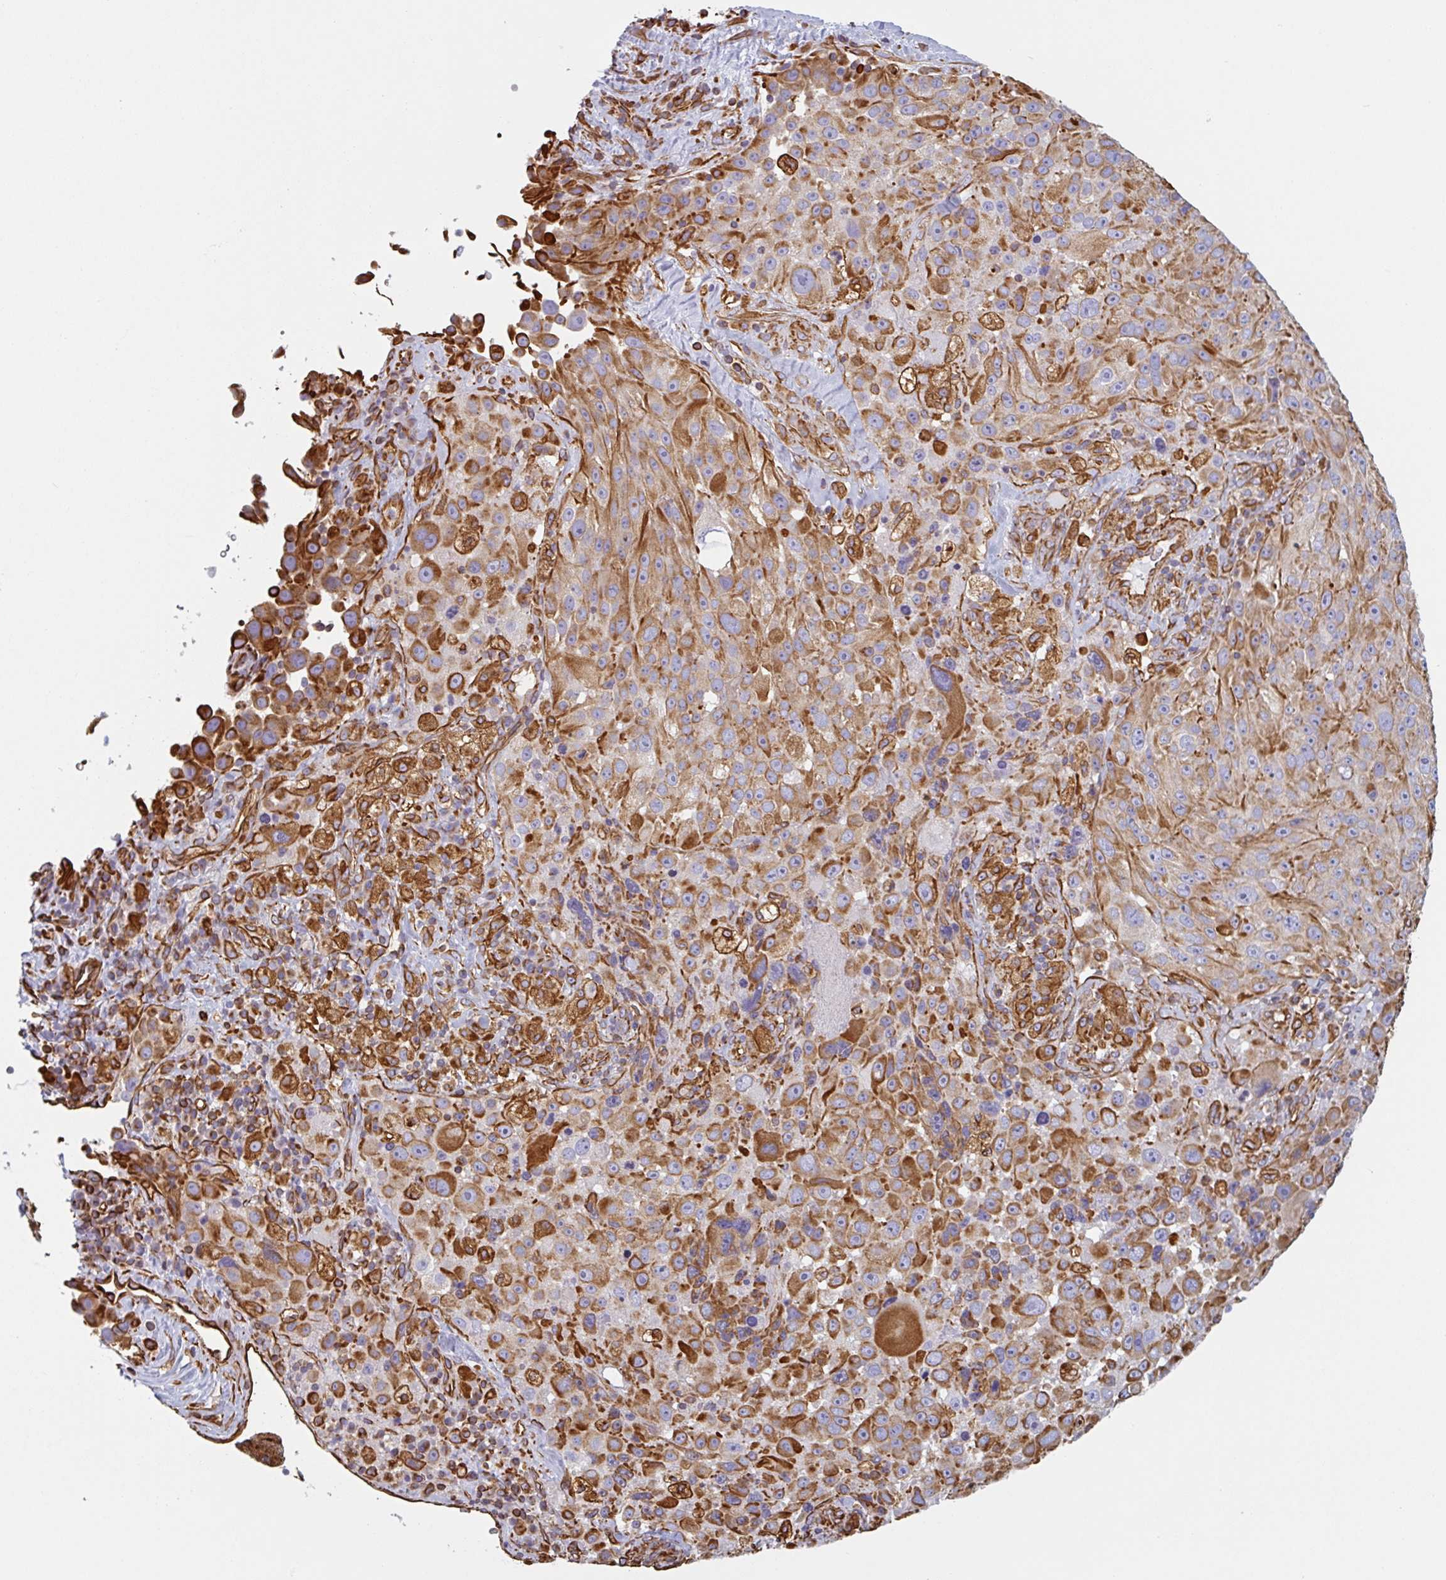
{"staining": {"intensity": "strong", "quantity": ">75%", "location": "cytoplasmic/membranous"}, "tissue": "melanoma", "cell_type": "Tumor cells", "image_type": "cancer", "snomed": [{"axis": "morphology", "description": "Malignant melanoma, Metastatic site"}, {"axis": "topography", "description": "Lymph node"}], "caption": "High-power microscopy captured an immunohistochemistry (IHC) micrograph of melanoma, revealing strong cytoplasmic/membranous positivity in about >75% of tumor cells.", "gene": "PPFIA1", "patient": {"sex": "male", "age": 62}}